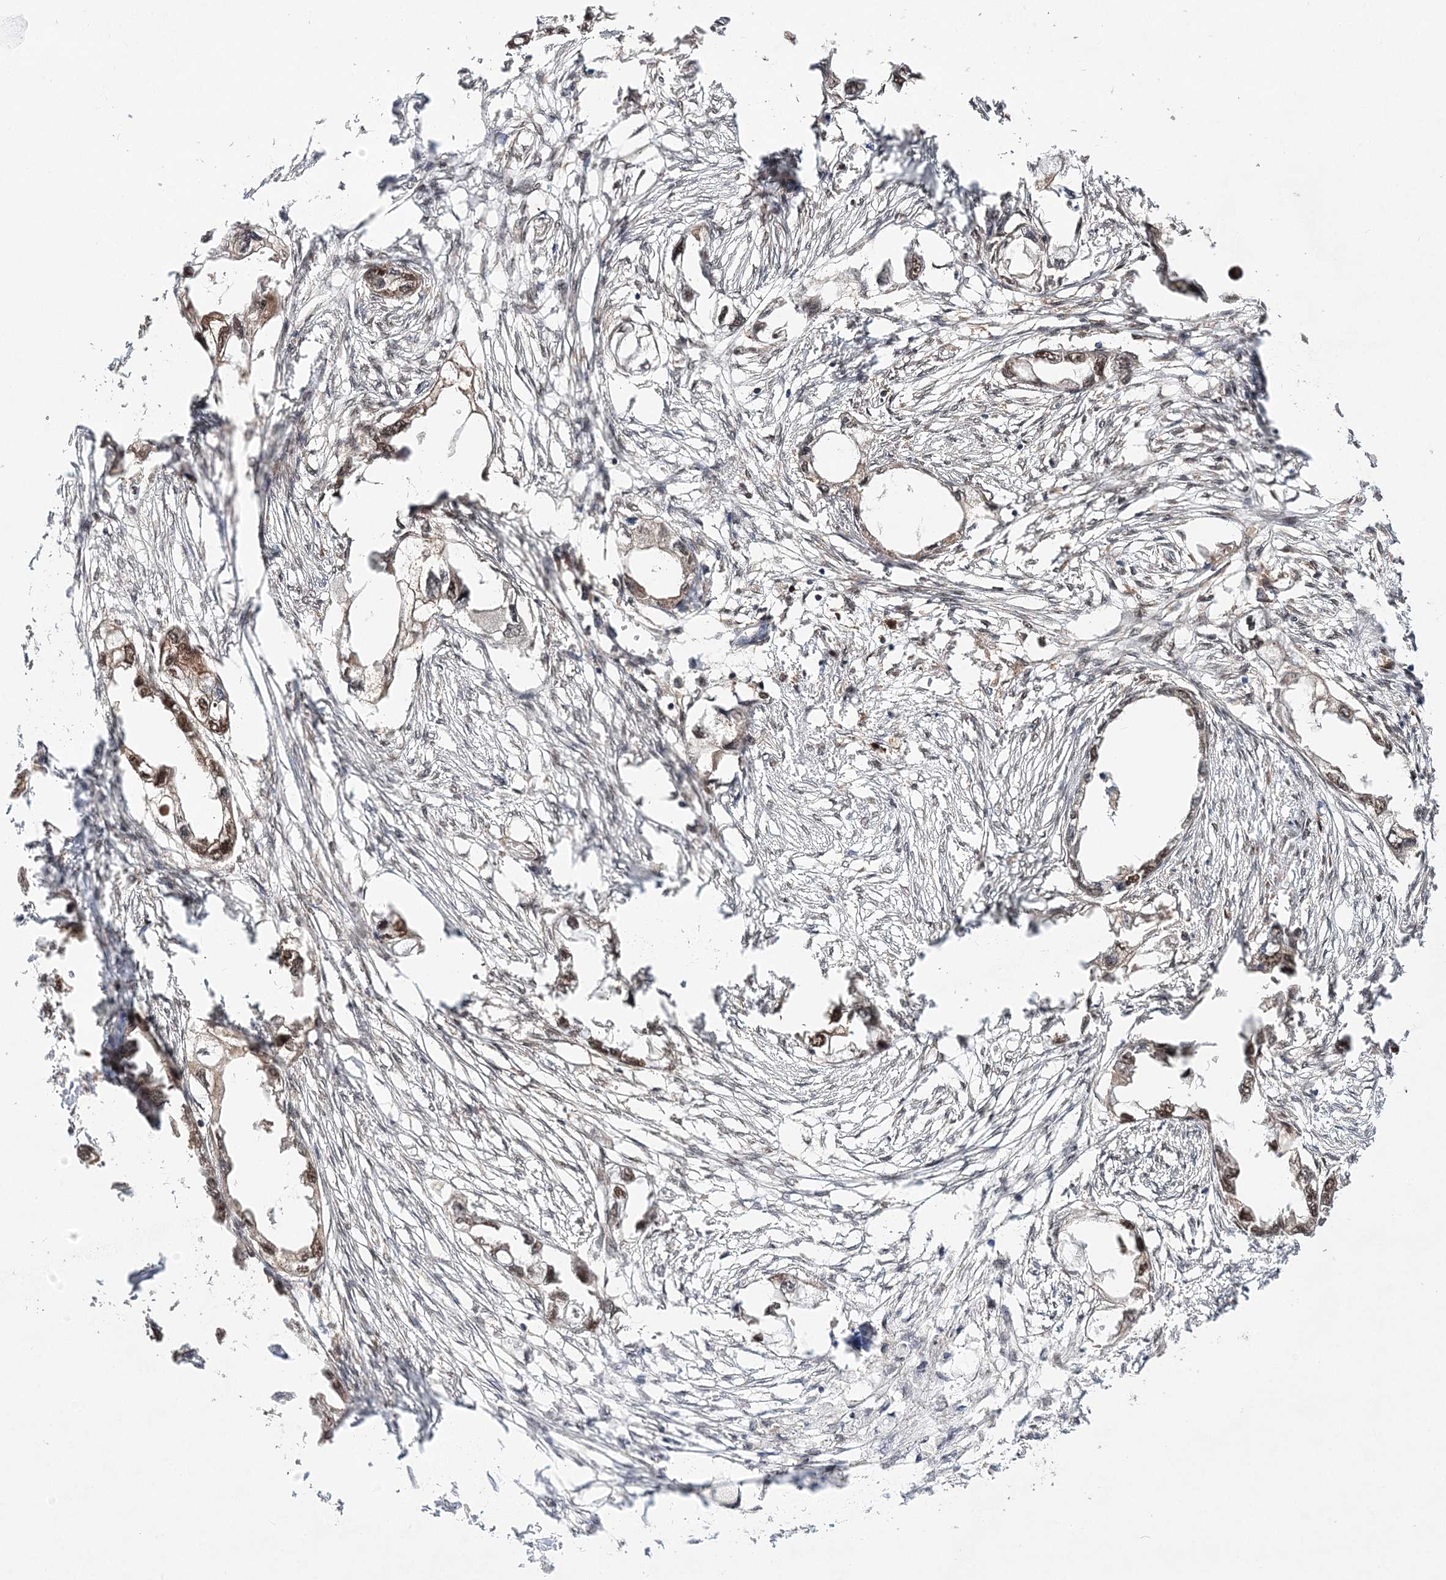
{"staining": {"intensity": "weak", "quantity": "25%-75%", "location": "nuclear"}, "tissue": "endometrial cancer", "cell_type": "Tumor cells", "image_type": "cancer", "snomed": [{"axis": "morphology", "description": "Adenocarcinoma, NOS"}, {"axis": "morphology", "description": "Adenocarcinoma, metastatic, NOS"}, {"axis": "topography", "description": "Adipose tissue"}, {"axis": "topography", "description": "Endometrium"}], "caption": "The micrograph reveals a brown stain indicating the presence of a protein in the nuclear of tumor cells in endometrial metastatic adenocarcinoma.", "gene": "NIF3L1", "patient": {"sex": "female", "age": 67}}